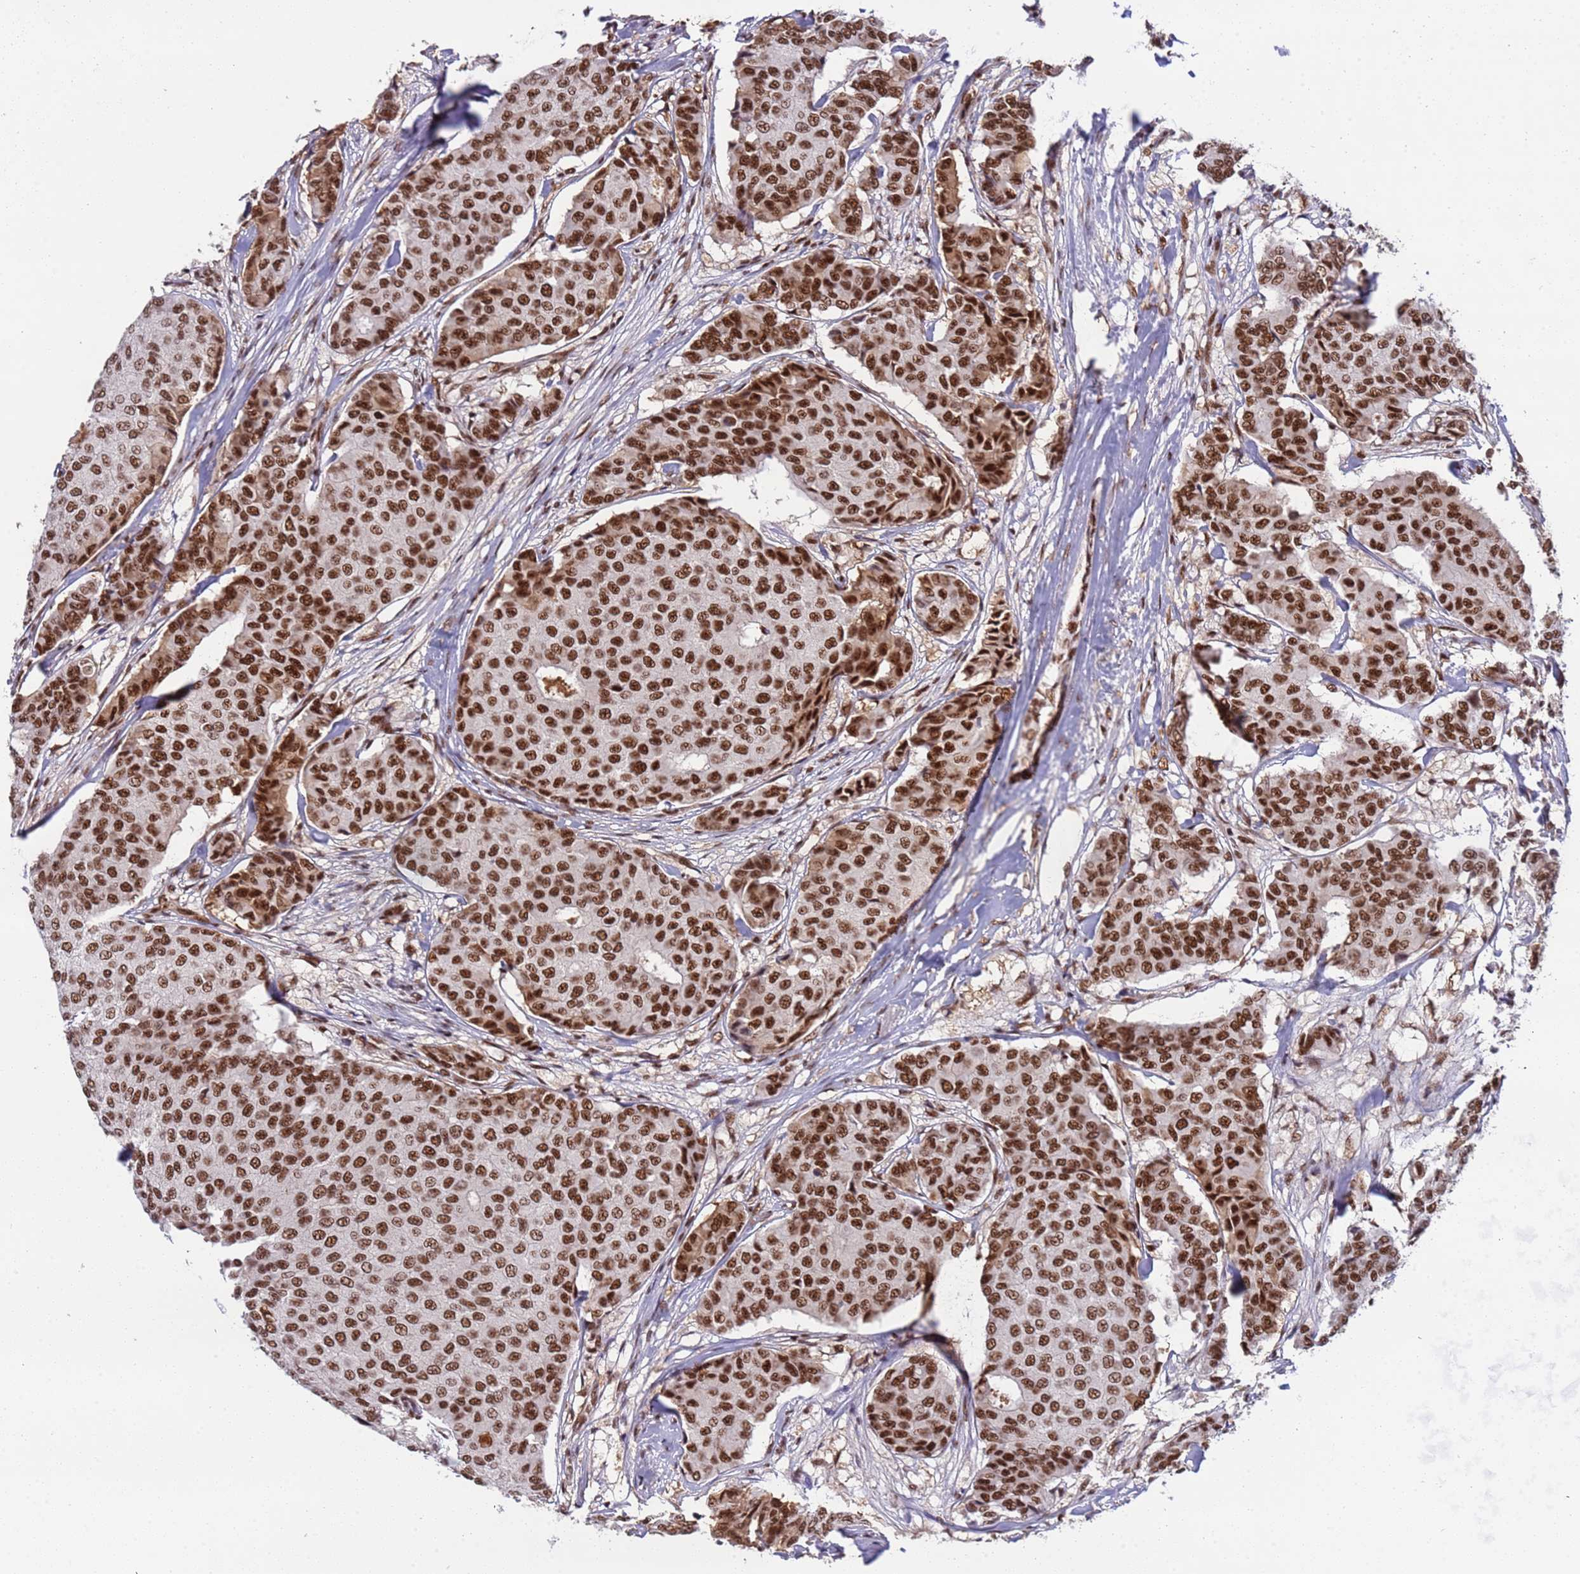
{"staining": {"intensity": "strong", "quantity": ">75%", "location": "nuclear"}, "tissue": "breast cancer", "cell_type": "Tumor cells", "image_type": "cancer", "snomed": [{"axis": "morphology", "description": "Duct carcinoma"}, {"axis": "topography", "description": "Breast"}], "caption": "Breast cancer (infiltrating ductal carcinoma) tissue exhibits strong nuclear staining in approximately >75% of tumor cells, visualized by immunohistochemistry.", "gene": "SRRT", "patient": {"sex": "female", "age": 75}}